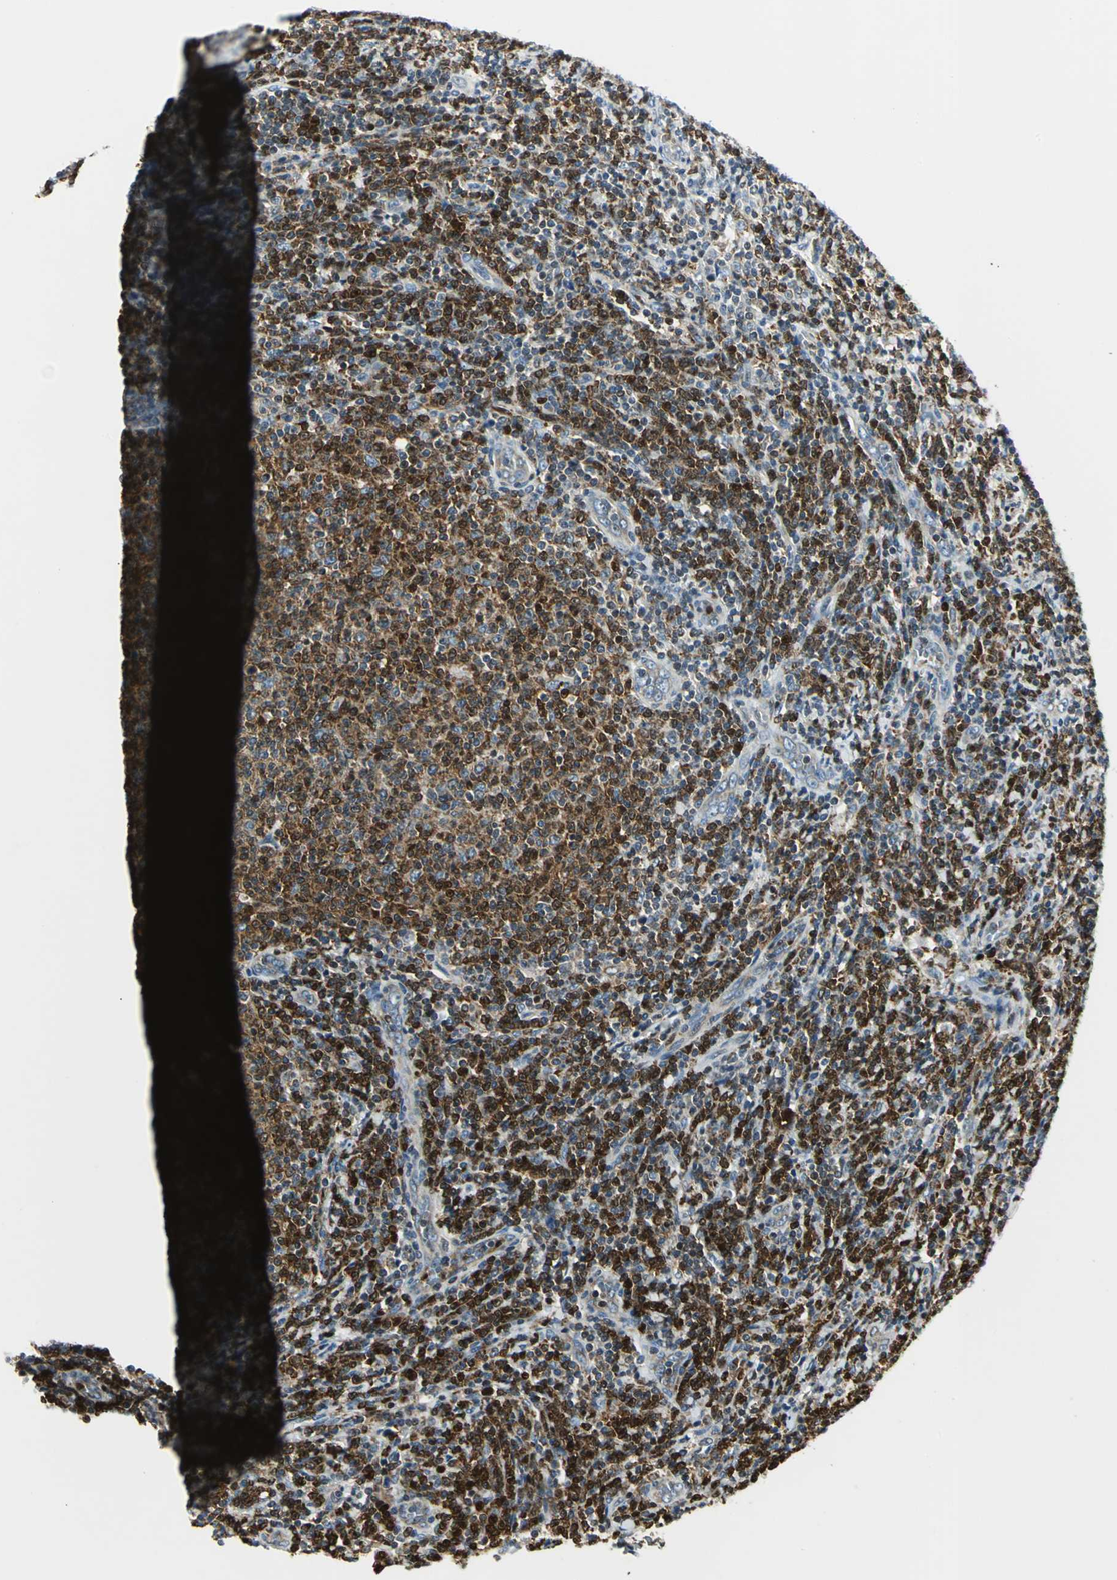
{"staining": {"intensity": "strong", "quantity": ">75%", "location": "cytoplasmic/membranous"}, "tissue": "lymphoma", "cell_type": "Tumor cells", "image_type": "cancer", "snomed": [{"axis": "morphology", "description": "Malignant lymphoma, non-Hodgkin's type, Low grade"}, {"axis": "topography", "description": "Lymph node"}], "caption": "Immunohistochemistry photomicrograph of neoplastic tissue: lymphoma stained using IHC shows high levels of strong protein expression localized specifically in the cytoplasmic/membranous of tumor cells, appearing as a cytoplasmic/membranous brown color.", "gene": "USP40", "patient": {"sex": "male", "age": 66}}